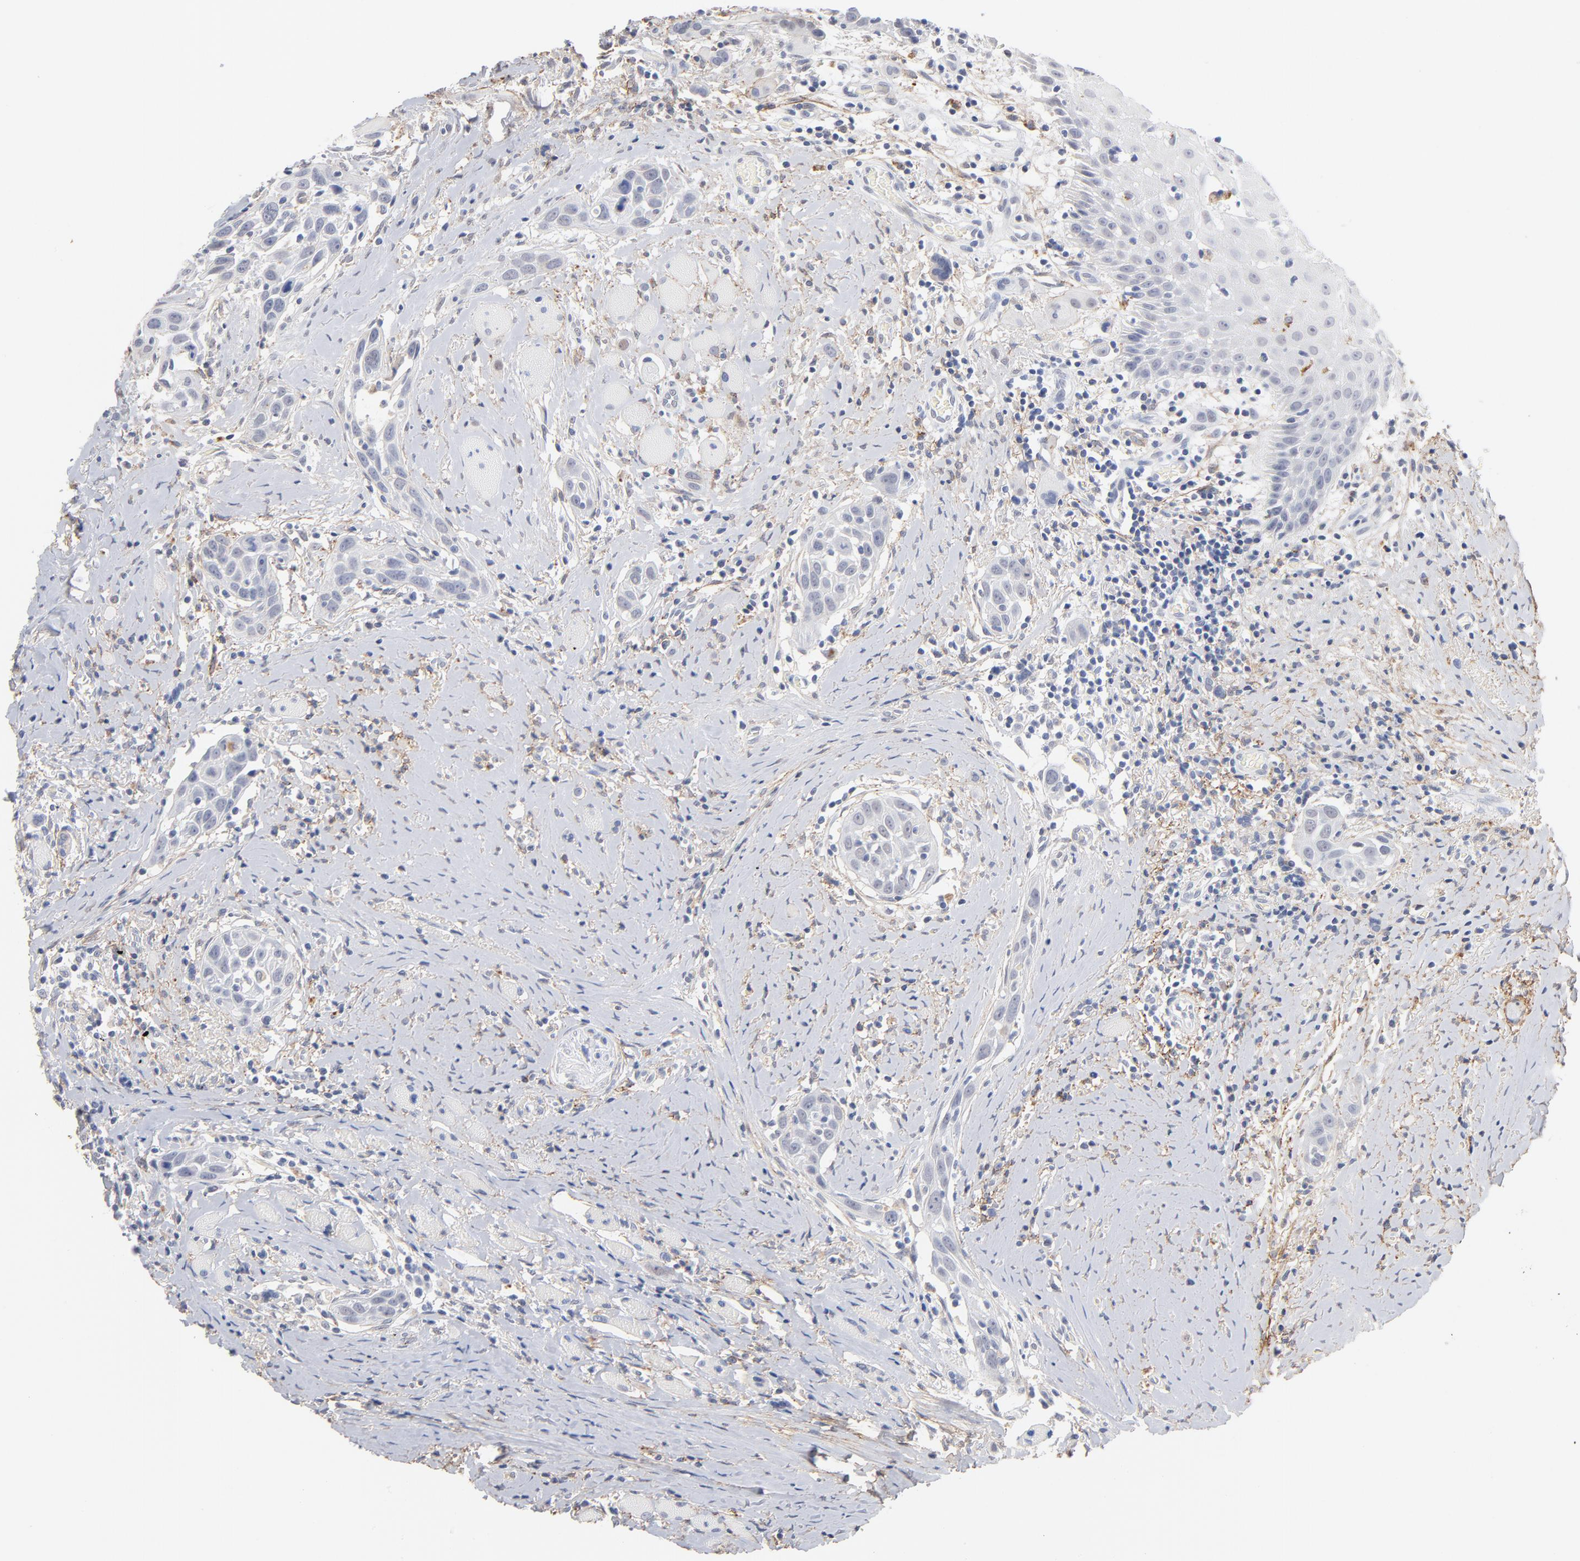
{"staining": {"intensity": "negative", "quantity": "none", "location": "none"}, "tissue": "head and neck cancer", "cell_type": "Tumor cells", "image_type": "cancer", "snomed": [{"axis": "morphology", "description": "Squamous cell carcinoma, NOS"}, {"axis": "topography", "description": "Oral tissue"}, {"axis": "topography", "description": "Head-Neck"}], "caption": "This is an immunohistochemistry (IHC) photomicrograph of human squamous cell carcinoma (head and neck). There is no staining in tumor cells.", "gene": "LTBP2", "patient": {"sex": "female", "age": 50}}